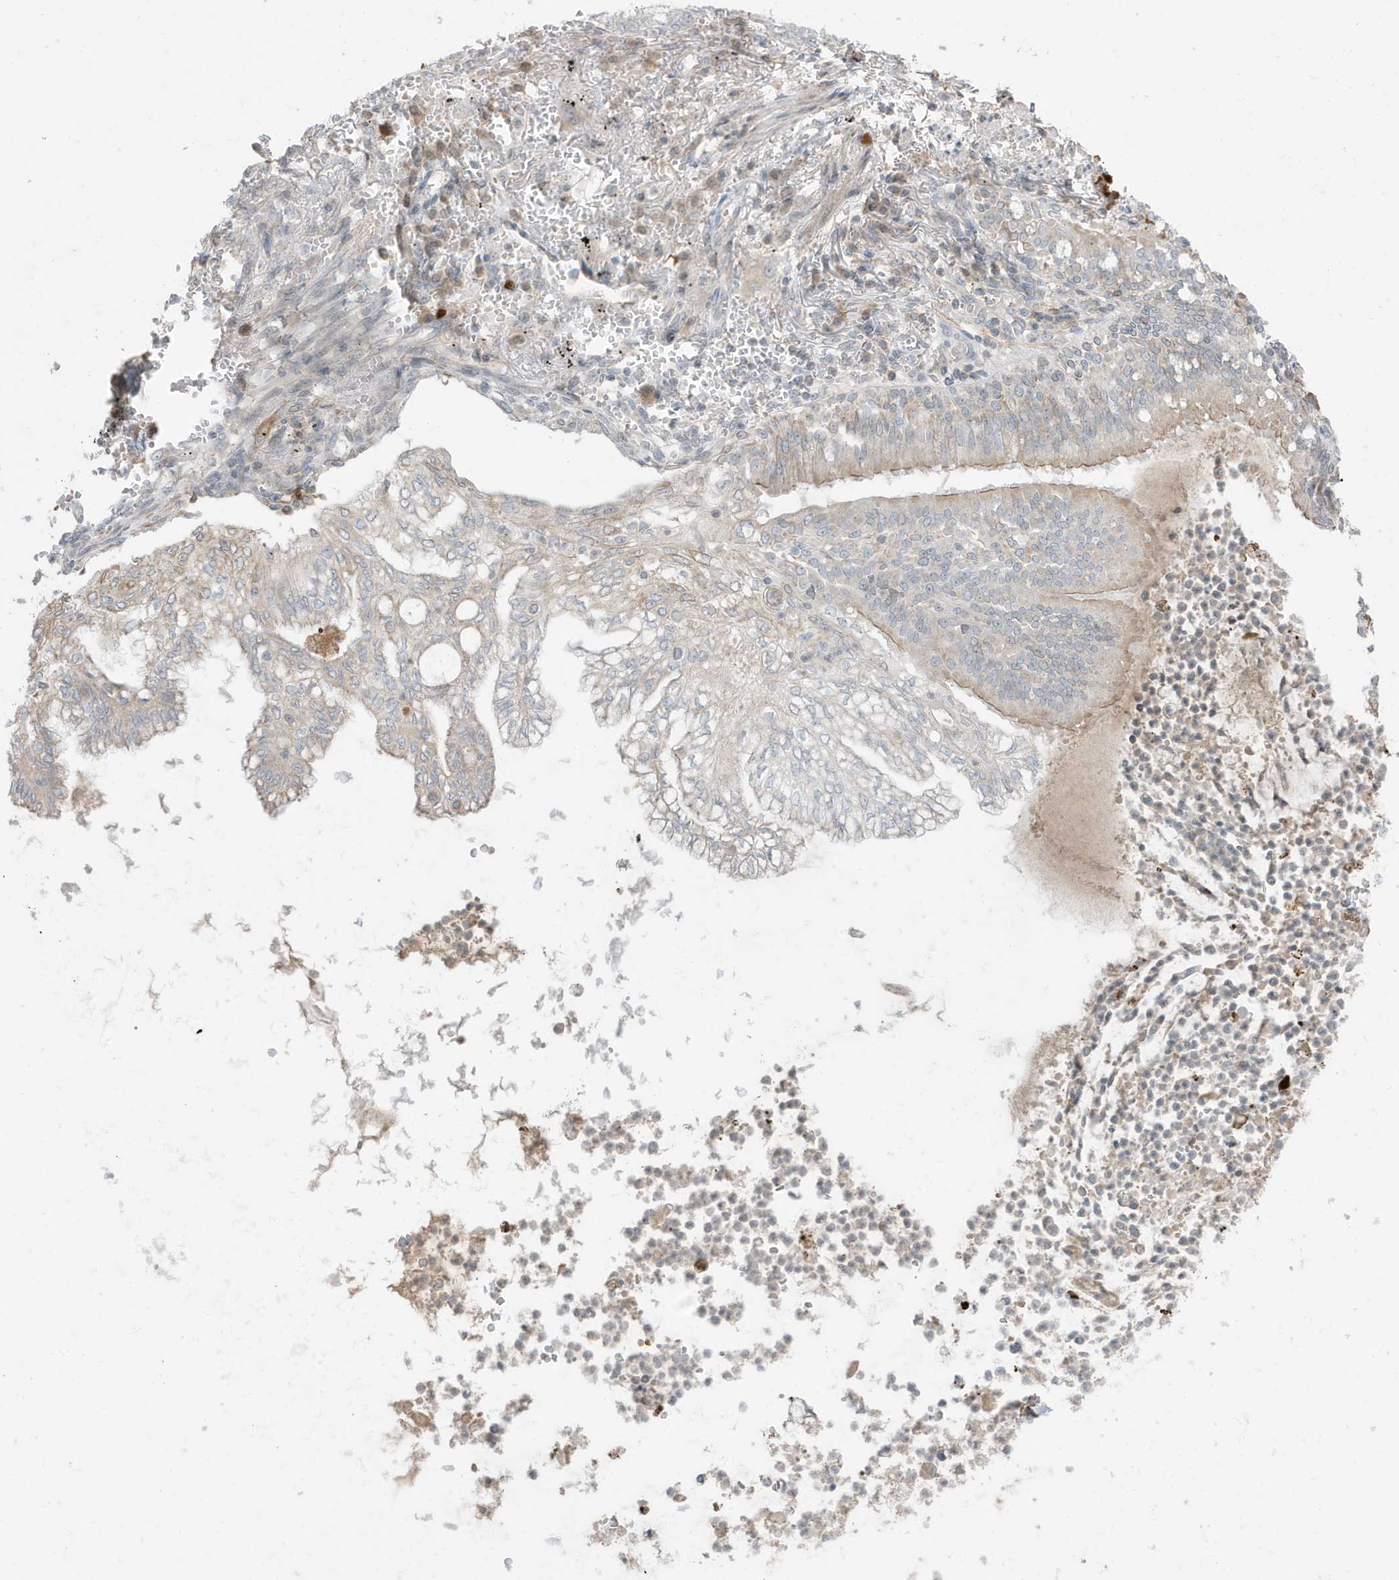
{"staining": {"intensity": "weak", "quantity": "25%-75%", "location": "cytoplasmic/membranous"}, "tissue": "lung cancer", "cell_type": "Tumor cells", "image_type": "cancer", "snomed": [{"axis": "morphology", "description": "Adenocarcinoma, NOS"}, {"axis": "topography", "description": "Lung"}], "caption": "DAB (3,3'-diaminobenzidine) immunohistochemical staining of lung adenocarcinoma exhibits weak cytoplasmic/membranous protein positivity in approximately 25%-75% of tumor cells.", "gene": "FNDC1", "patient": {"sex": "female", "age": 70}}